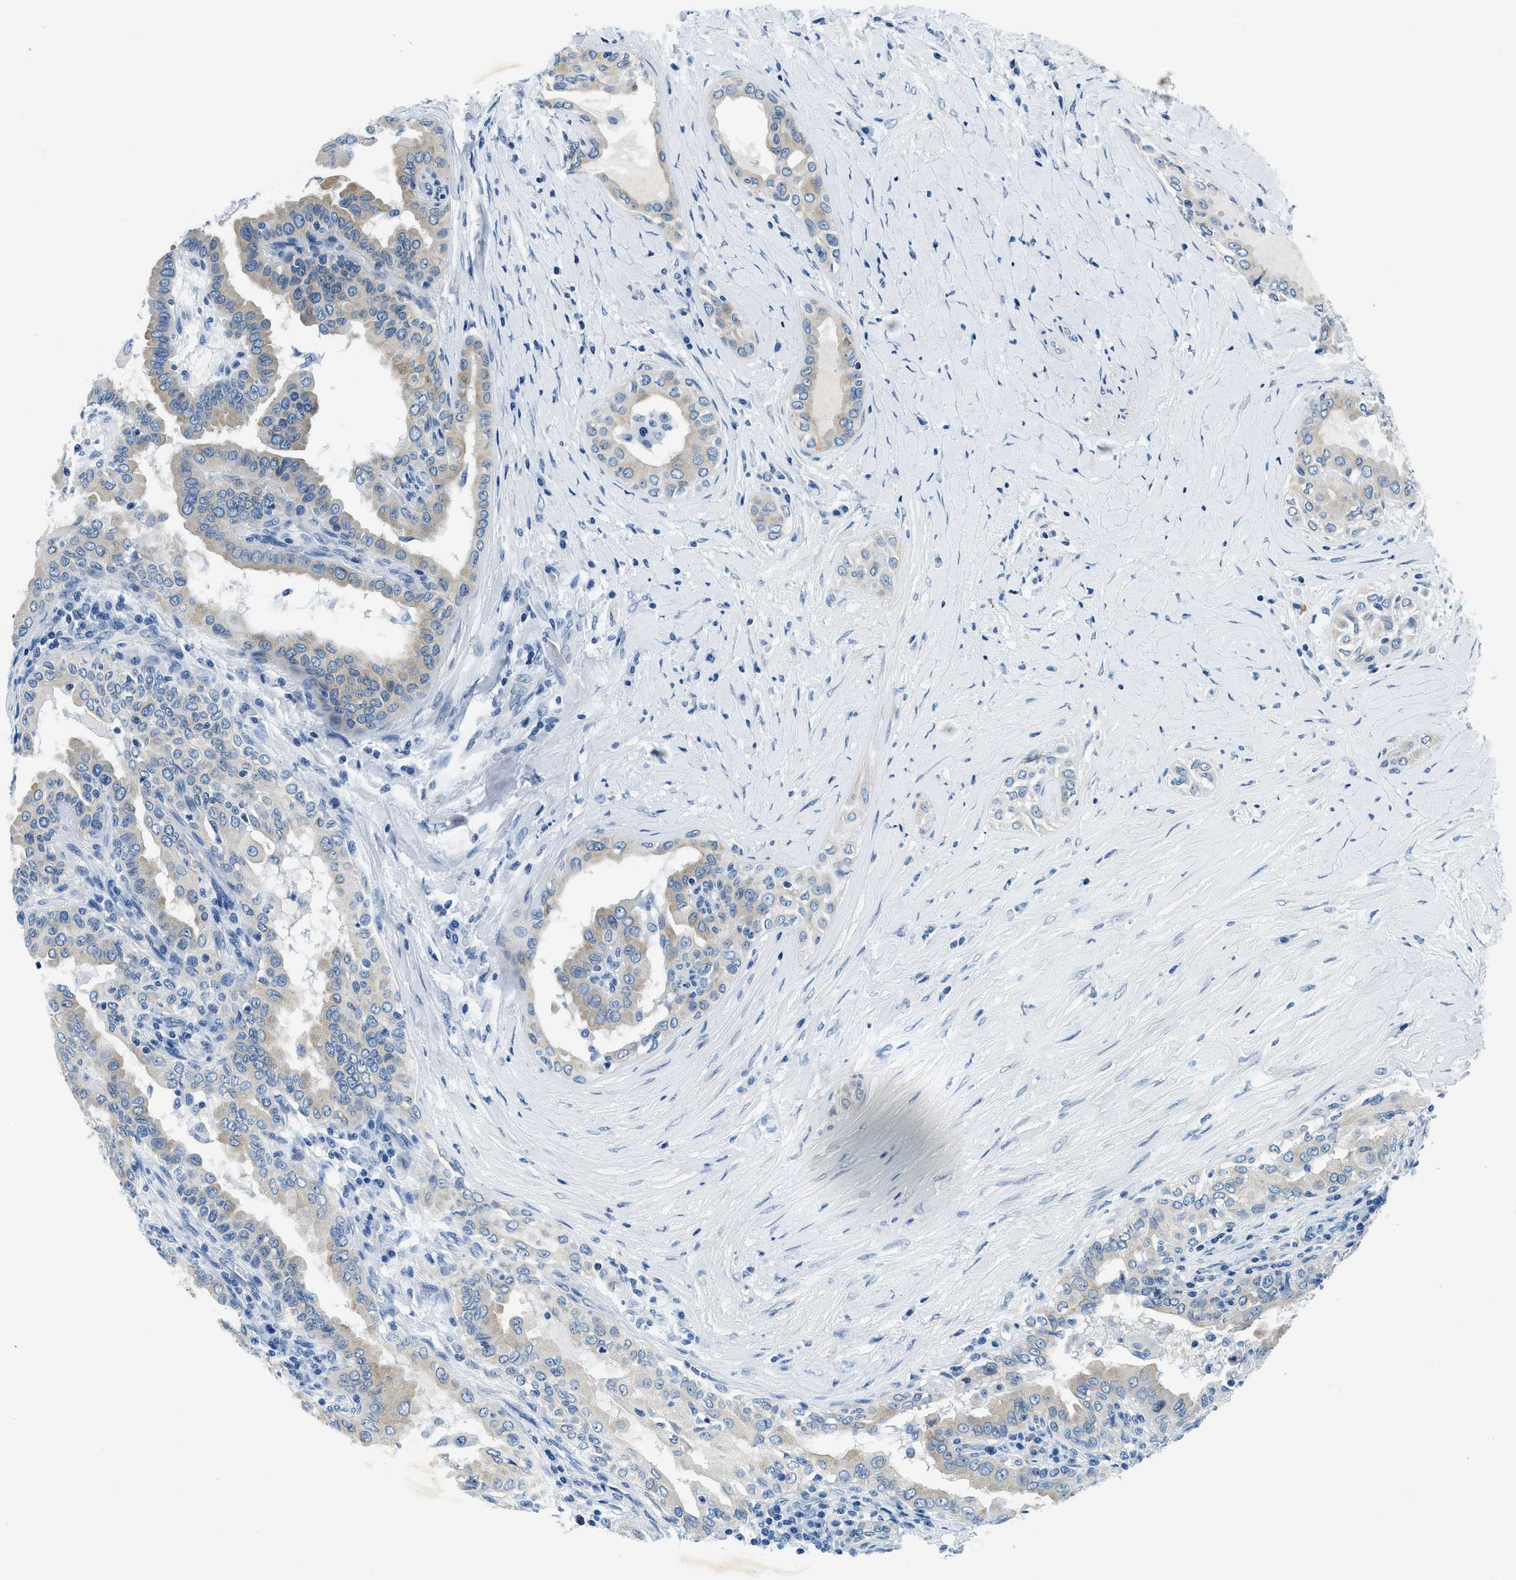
{"staining": {"intensity": "moderate", "quantity": "<25%", "location": "cytoplasmic/membranous"}, "tissue": "thyroid cancer", "cell_type": "Tumor cells", "image_type": "cancer", "snomed": [{"axis": "morphology", "description": "Papillary adenocarcinoma, NOS"}, {"axis": "topography", "description": "Thyroid gland"}], "caption": "Thyroid papillary adenocarcinoma stained with immunohistochemistry exhibits moderate cytoplasmic/membranous positivity in about <25% of tumor cells. The protein is shown in brown color, while the nuclei are stained blue.", "gene": "UBAC2", "patient": {"sex": "male", "age": 33}}